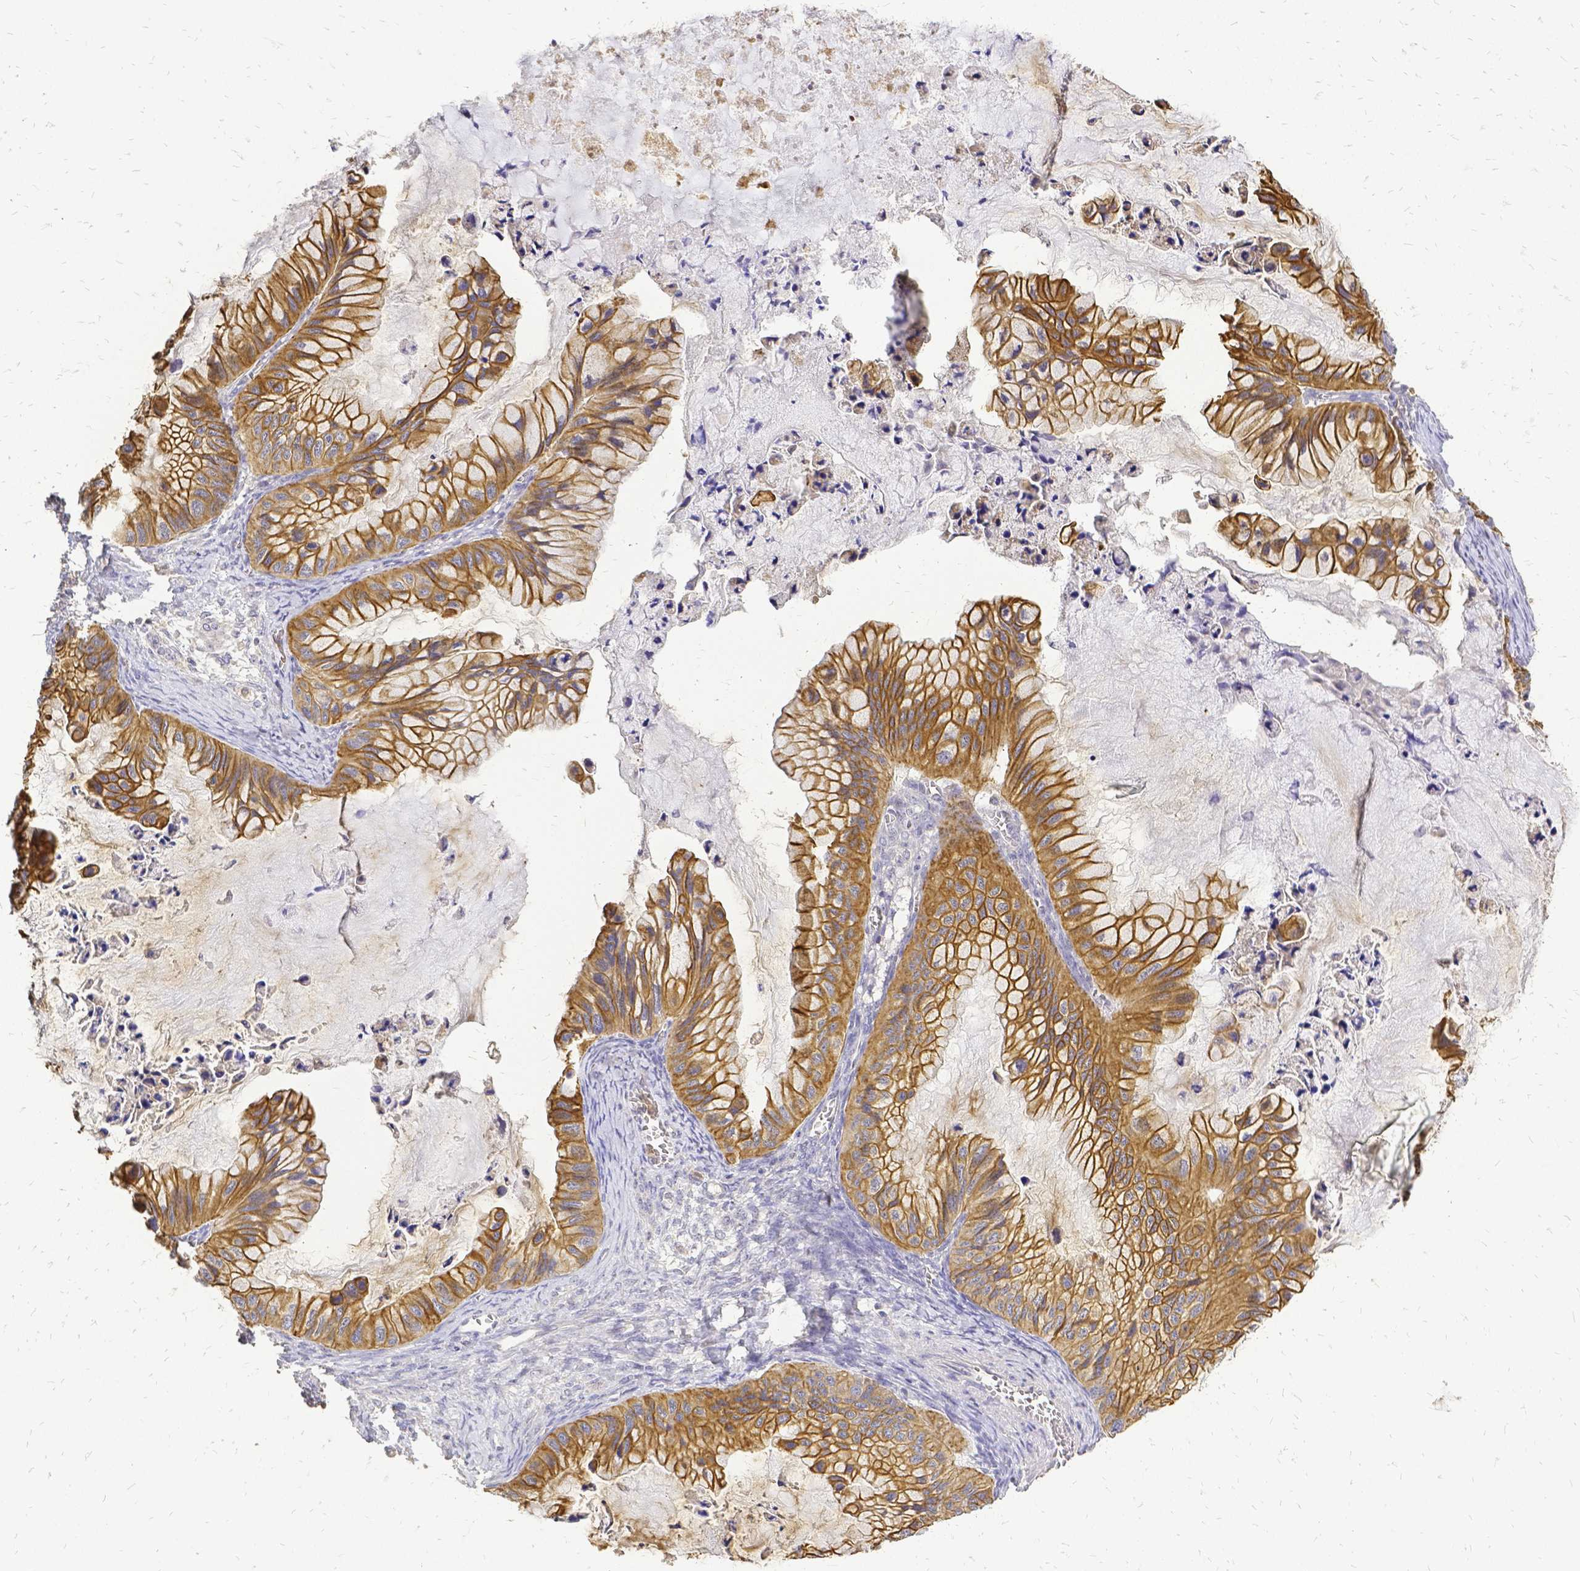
{"staining": {"intensity": "moderate", "quantity": ">75%", "location": "cytoplasmic/membranous"}, "tissue": "ovarian cancer", "cell_type": "Tumor cells", "image_type": "cancer", "snomed": [{"axis": "morphology", "description": "Cystadenocarcinoma, mucinous, NOS"}, {"axis": "topography", "description": "Ovary"}], "caption": "Immunohistochemical staining of ovarian mucinous cystadenocarcinoma demonstrates medium levels of moderate cytoplasmic/membranous protein expression in approximately >75% of tumor cells.", "gene": "CIB1", "patient": {"sex": "female", "age": 72}}